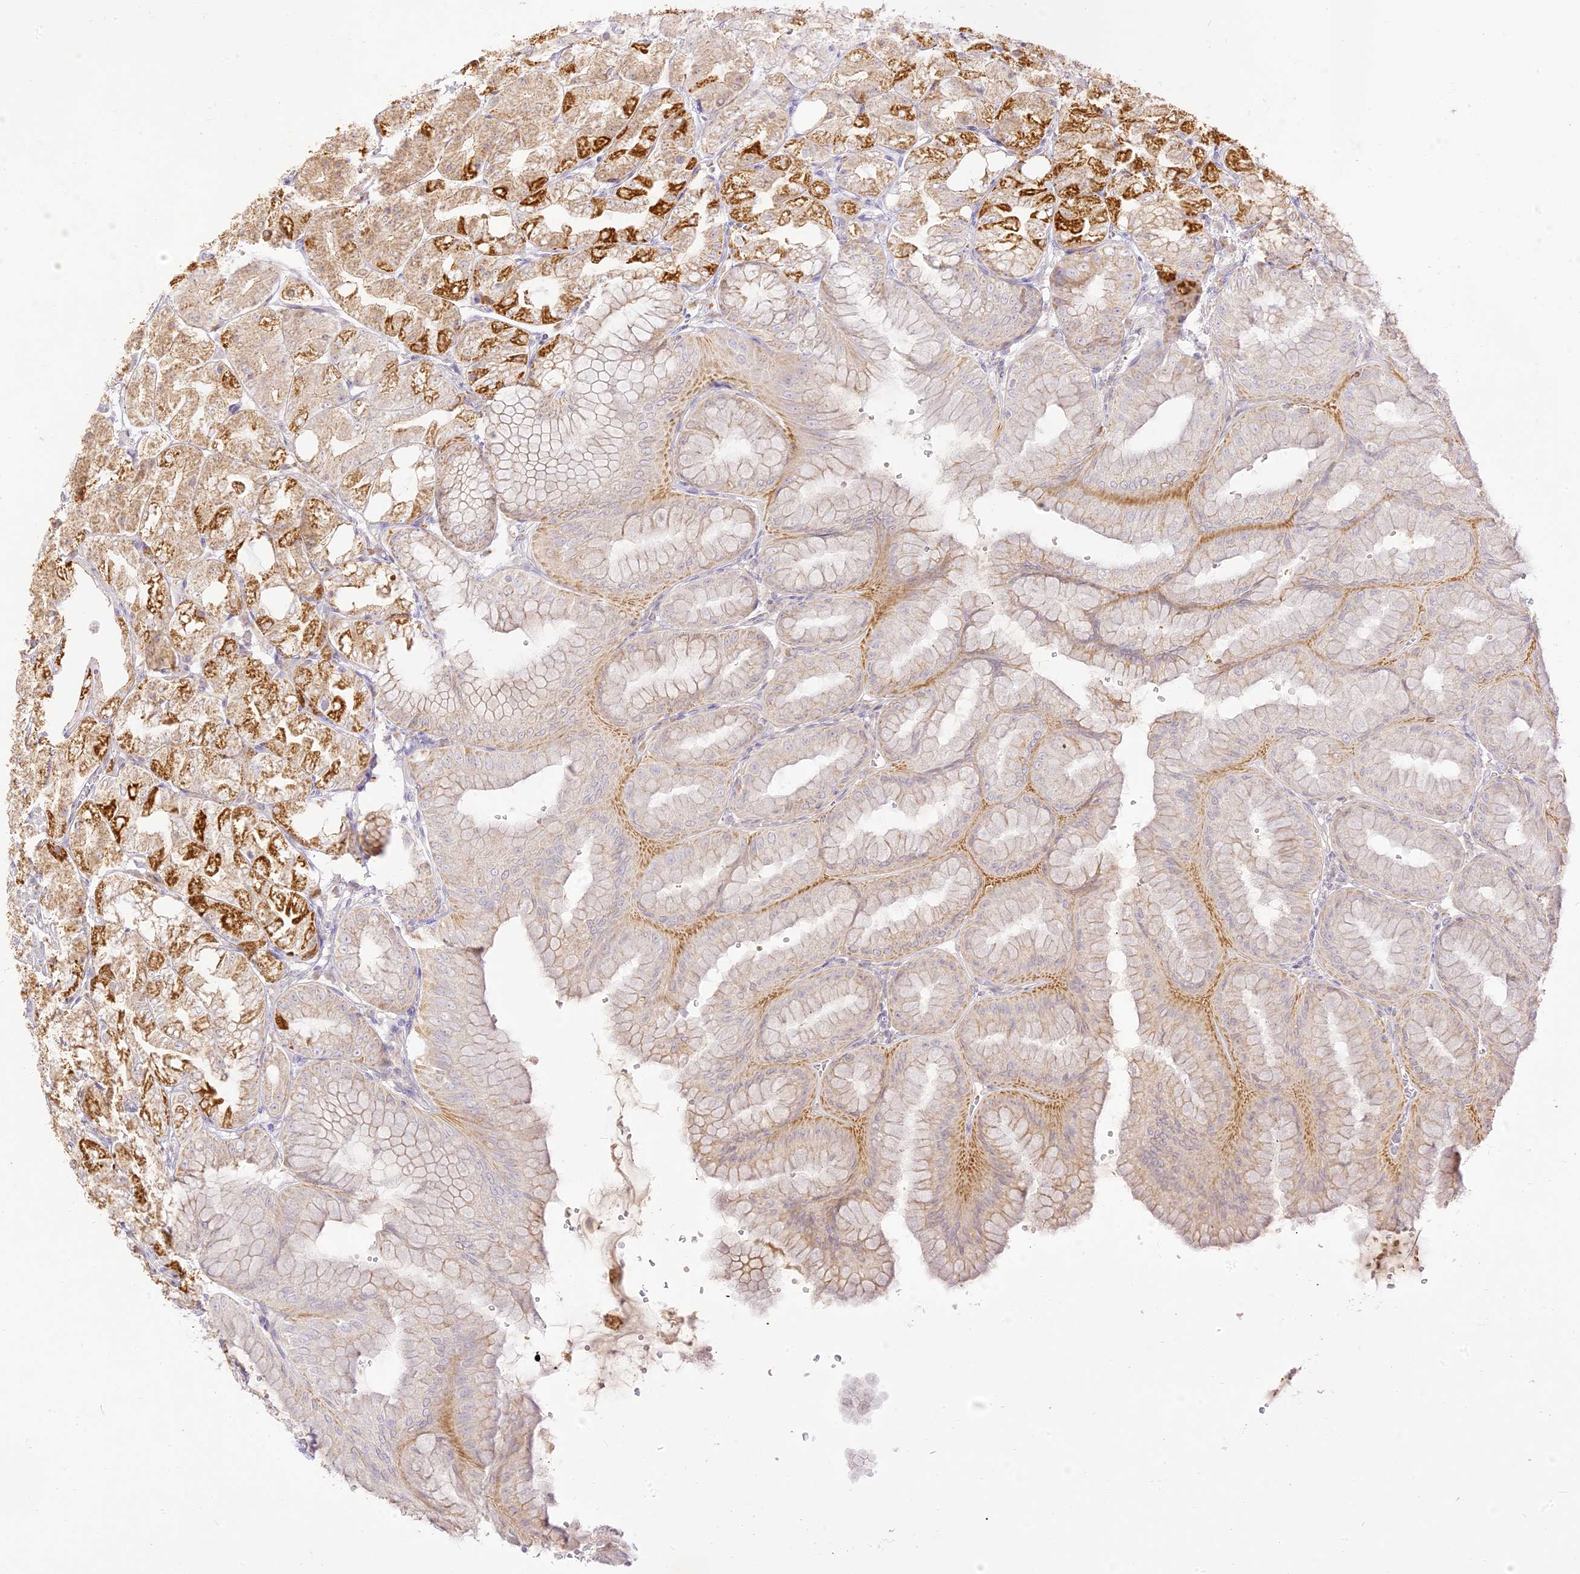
{"staining": {"intensity": "strong", "quantity": "<25%", "location": "cytoplasmic/membranous"}, "tissue": "stomach", "cell_type": "Glandular cells", "image_type": "normal", "snomed": [{"axis": "morphology", "description": "Normal tissue, NOS"}, {"axis": "topography", "description": "Stomach, lower"}], "caption": "Stomach stained for a protein (brown) exhibits strong cytoplasmic/membranous positive positivity in approximately <25% of glandular cells.", "gene": "LRRC15", "patient": {"sex": "male", "age": 71}}